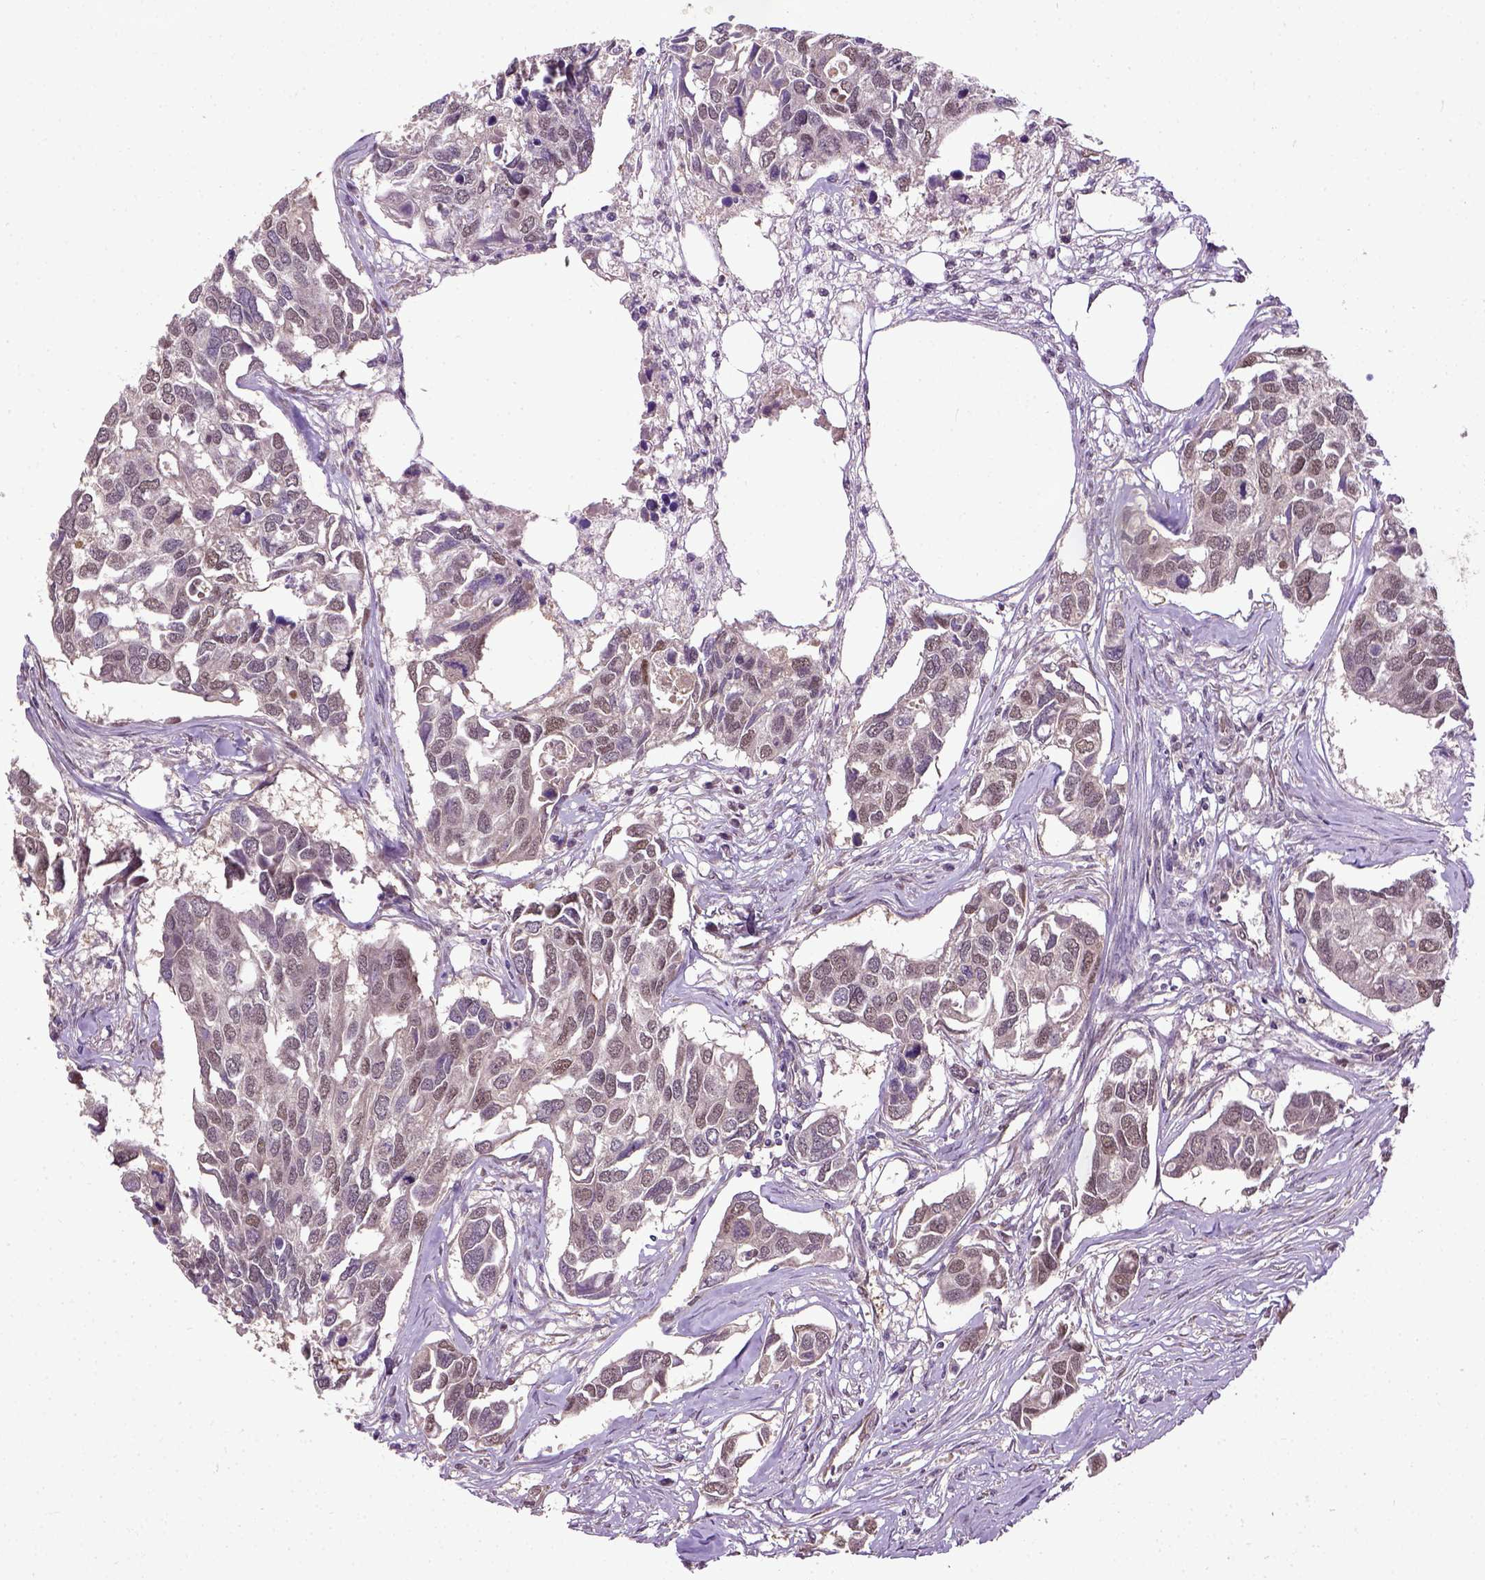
{"staining": {"intensity": "moderate", "quantity": "<25%", "location": "nuclear"}, "tissue": "breast cancer", "cell_type": "Tumor cells", "image_type": "cancer", "snomed": [{"axis": "morphology", "description": "Duct carcinoma"}, {"axis": "topography", "description": "Breast"}], "caption": "Breast cancer (intraductal carcinoma) was stained to show a protein in brown. There is low levels of moderate nuclear staining in approximately <25% of tumor cells. The staining was performed using DAB (3,3'-diaminobenzidine), with brown indicating positive protein expression. Nuclei are stained blue with hematoxylin.", "gene": "UBA3", "patient": {"sex": "female", "age": 83}}